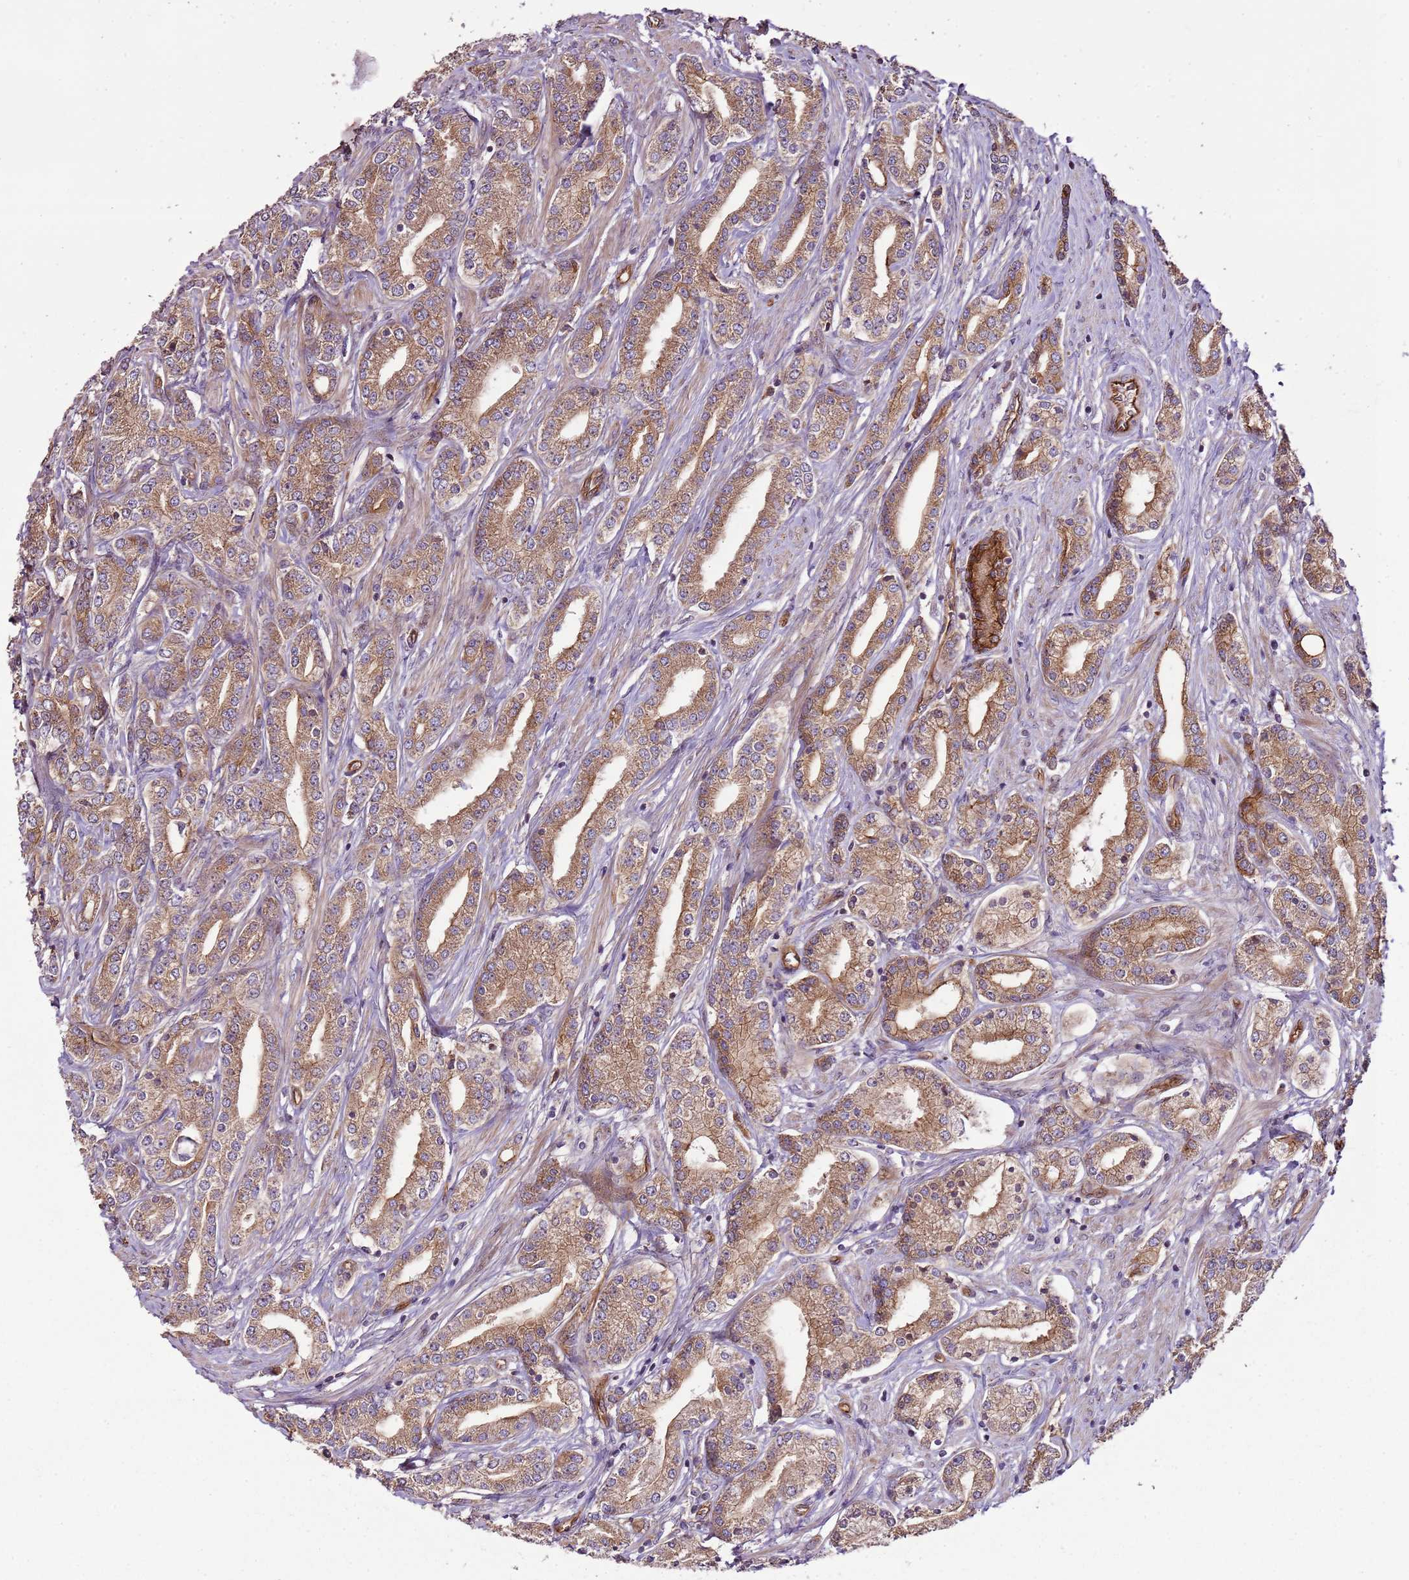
{"staining": {"intensity": "moderate", "quantity": ">75%", "location": "cytoplasmic/membranous"}, "tissue": "prostate cancer", "cell_type": "Tumor cells", "image_type": "cancer", "snomed": [{"axis": "morphology", "description": "Adenocarcinoma, High grade"}, {"axis": "topography", "description": "Prostate"}], "caption": "Prostate cancer (adenocarcinoma (high-grade)) stained for a protein (brown) reveals moderate cytoplasmic/membranous positive expression in approximately >75% of tumor cells.", "gene": "ZNF827", "patient": {"sex": "male", "age": 66}}